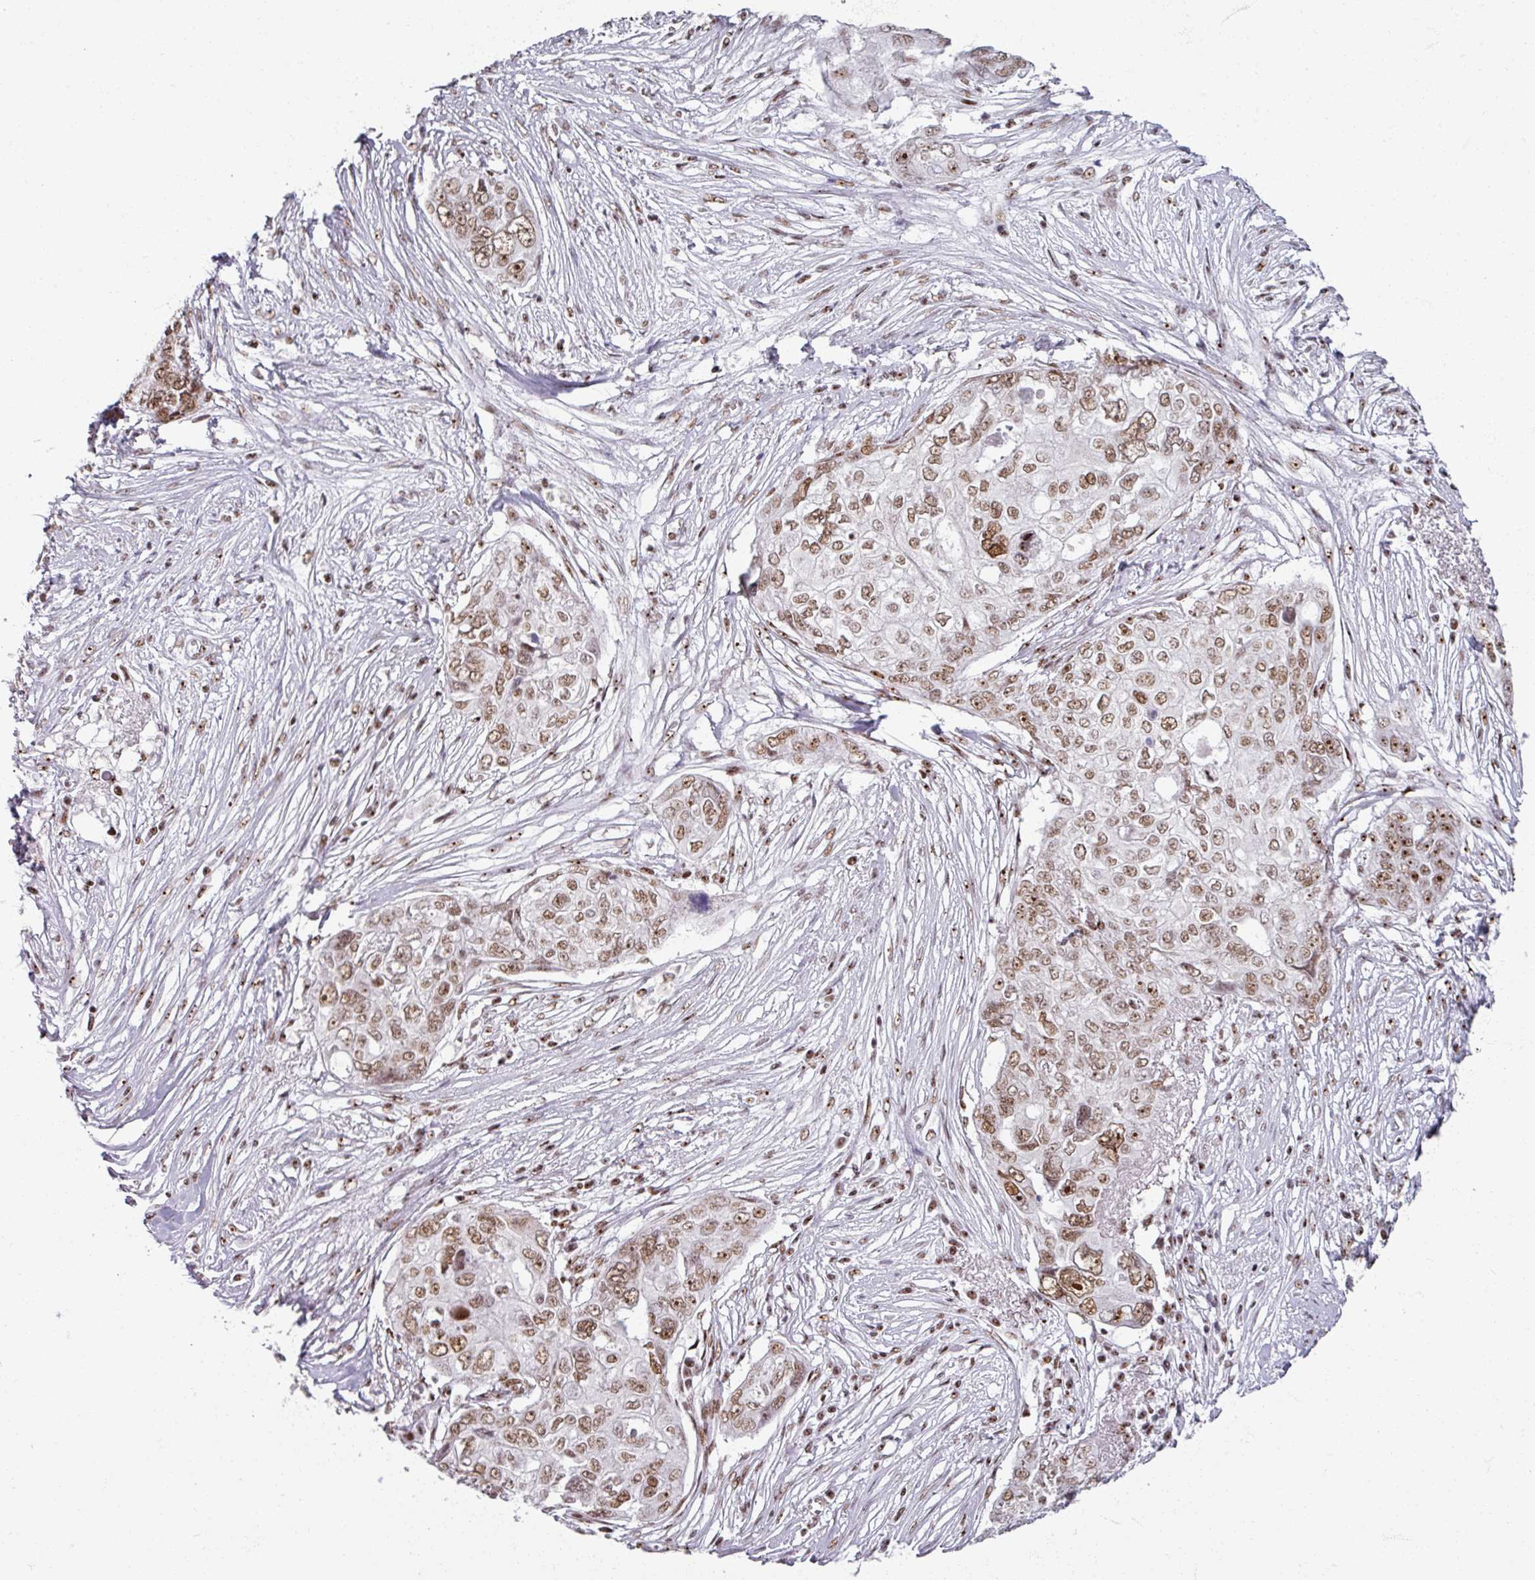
{"staining": {"intensity": "moderate", "quantity": ">75%", "location": "nuclear"}, "tissue": "ovarian cancer", "cell_type": "Tumor cells", "image_type": "cancer", "snomed": [{"axis": "morphology", "description": "Carcinoma, endometroid"}, {"axis": "topography", "description": "Ovary"}], "caption": "Ovarian cancer stained with a brown dye demonstrates moderate nuclear positive expression in about >75% of tumor cells.", "gene": "ADAR", "patient": {"sex": "female", "age": 70}}